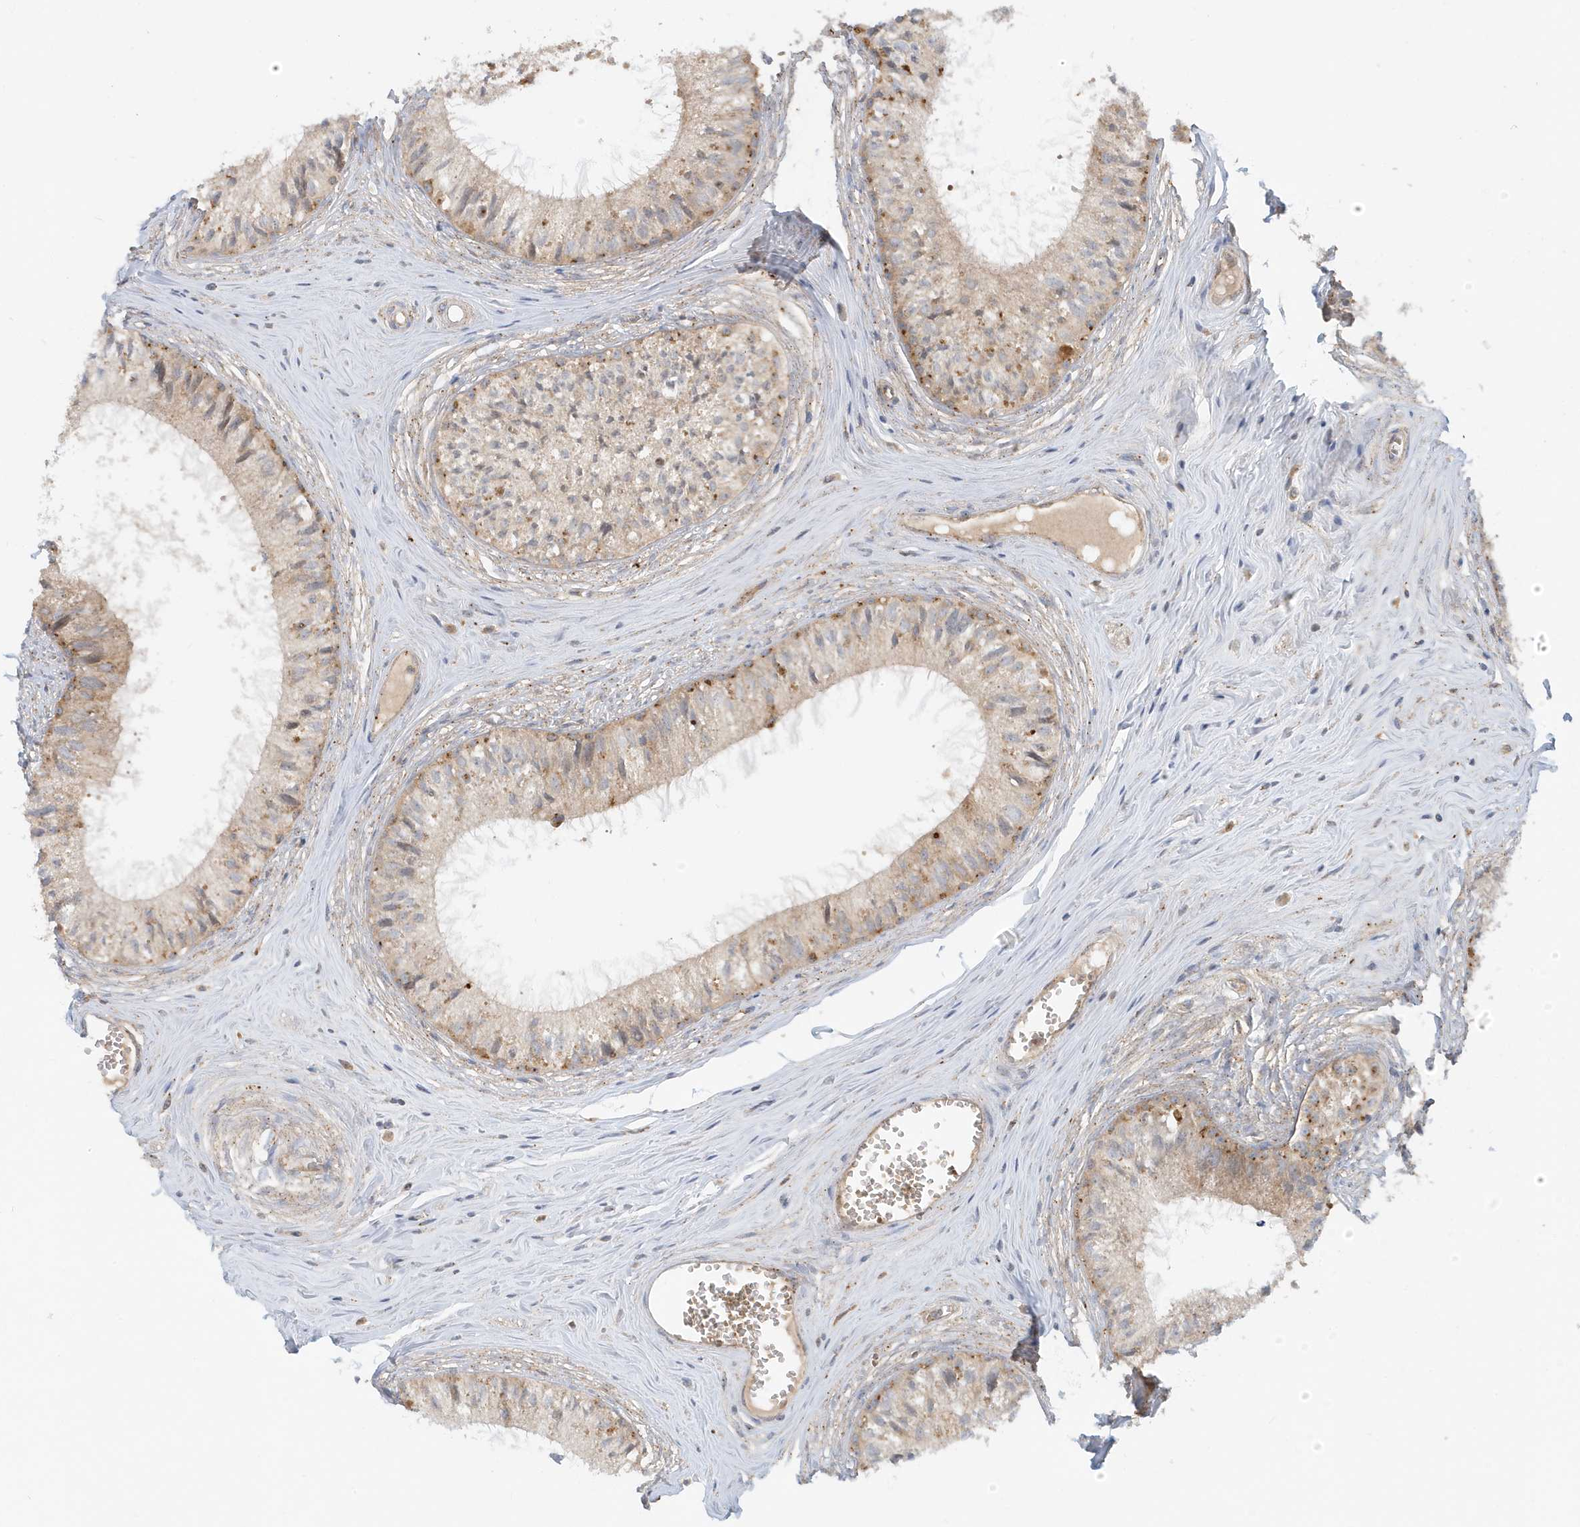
{"staining": {"intensity": "strong", "quantity": "25%-75%", "location": "cytoplasmic/membranous"}, "tissue": "epididymis", "cell_type": "Glandular cells", "image_type": "normal", "snomed": [{"axis": "morphology", "description": "Normal tissue, NOS"}, {"axis": "topography", "description": "Epididymis"}], "caption": "This micrograph displays normal epididymis stained with immunohistochemistry to label a protein in brown. The cytoplasmic/membranous of glandular cells show strong positivity for the protein. Nuclei are counter-stained blue.", "gene": "FYCO1", "patient": {"sex": "male", "age": 36}}